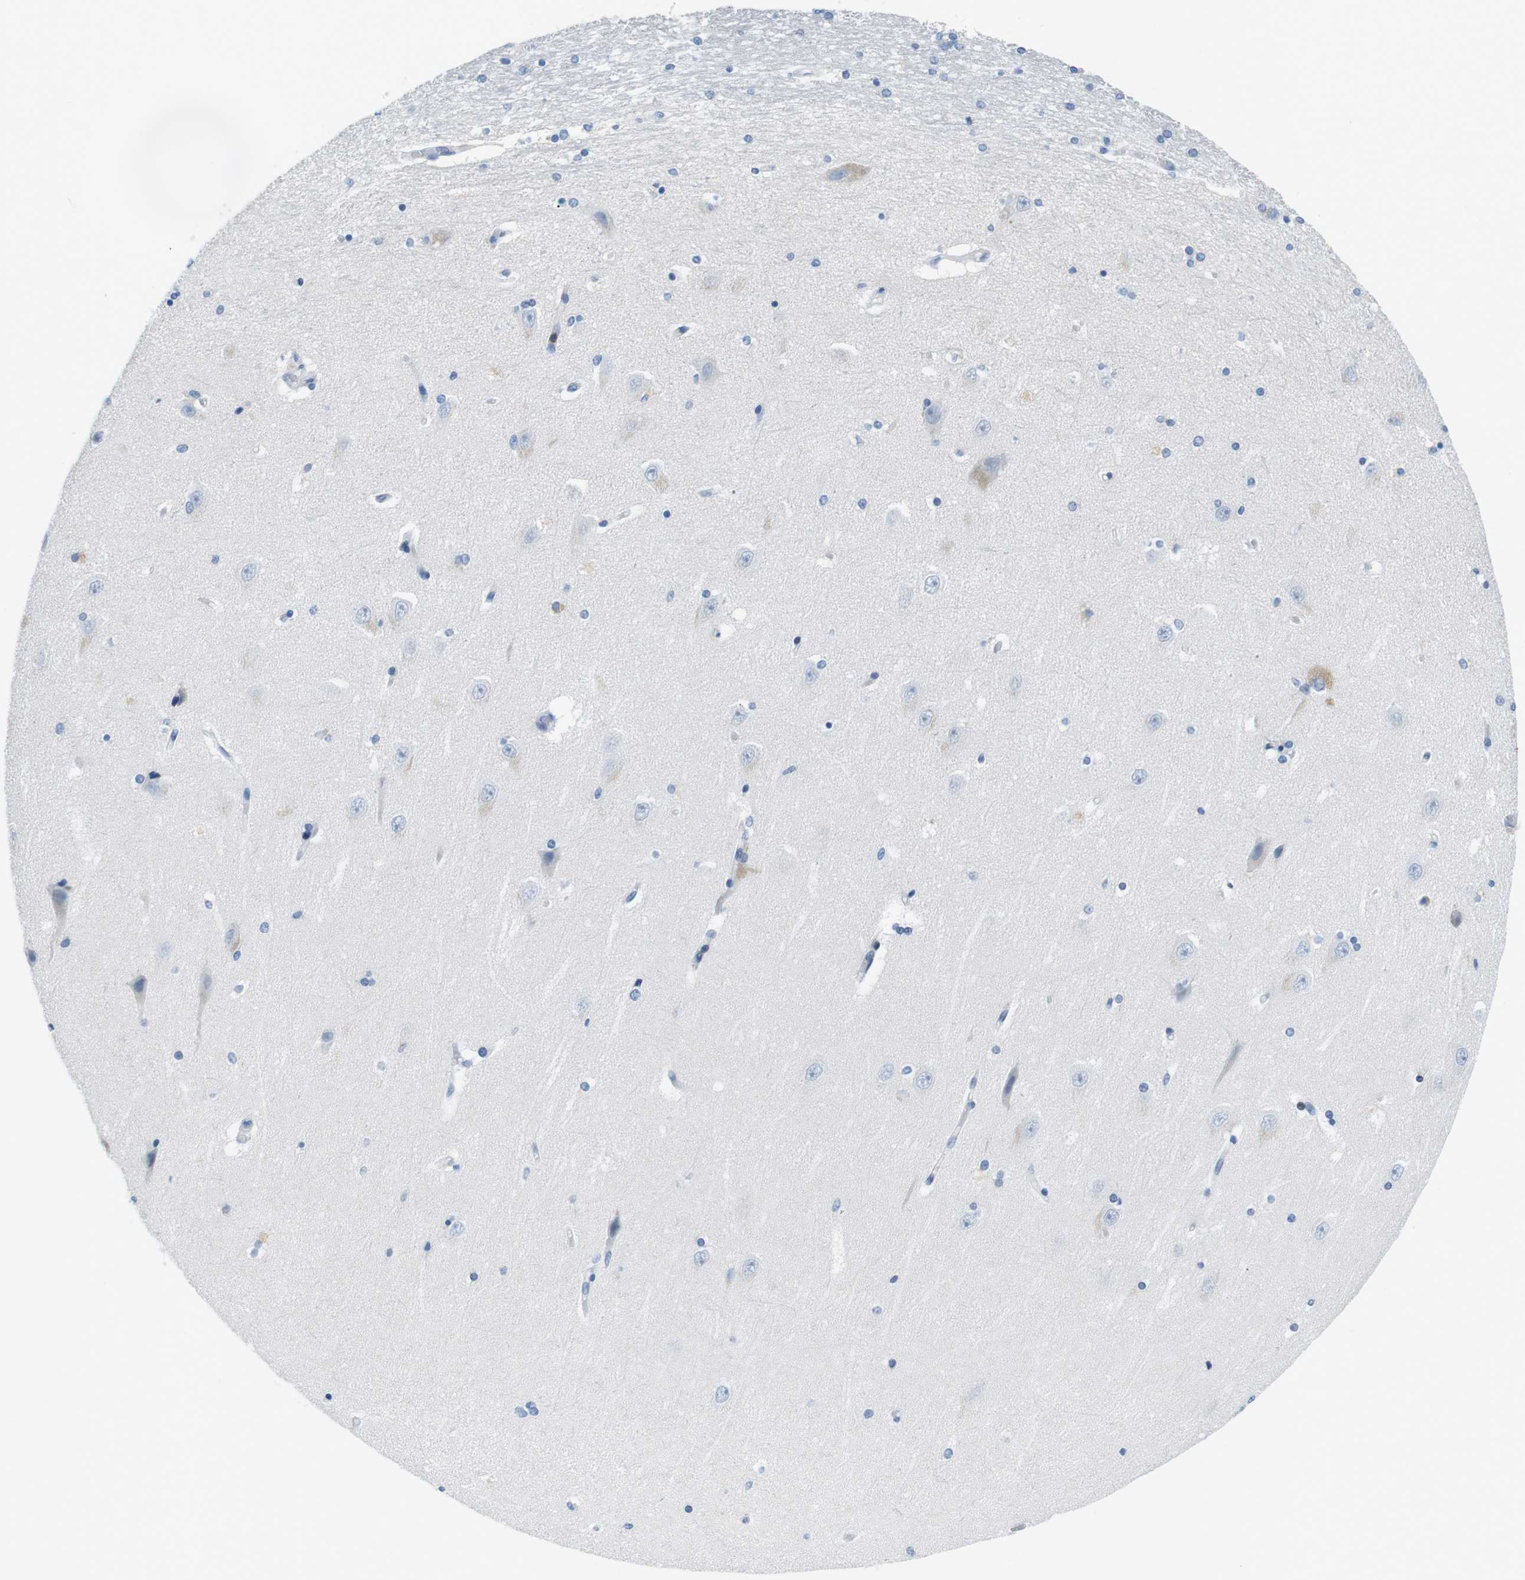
{"staining": {"intensity": "negative", "quantity": "none", "location": "none"}, "tissue": "hippocampus", "cell_type": "Glial cells", "image_type": "normal", "snomed": [{"axis": "morphology", "description": "Normal tissue, NOS"}, {"axis": "topography", "description": "Hippocampus"}], "caption": "Immunohistochemical staining of unremarkable human hippocampus displays no significant staining in glial cells.", "gene": "TNFRSF4", "patient": {"sex": "female", "age": 54}}